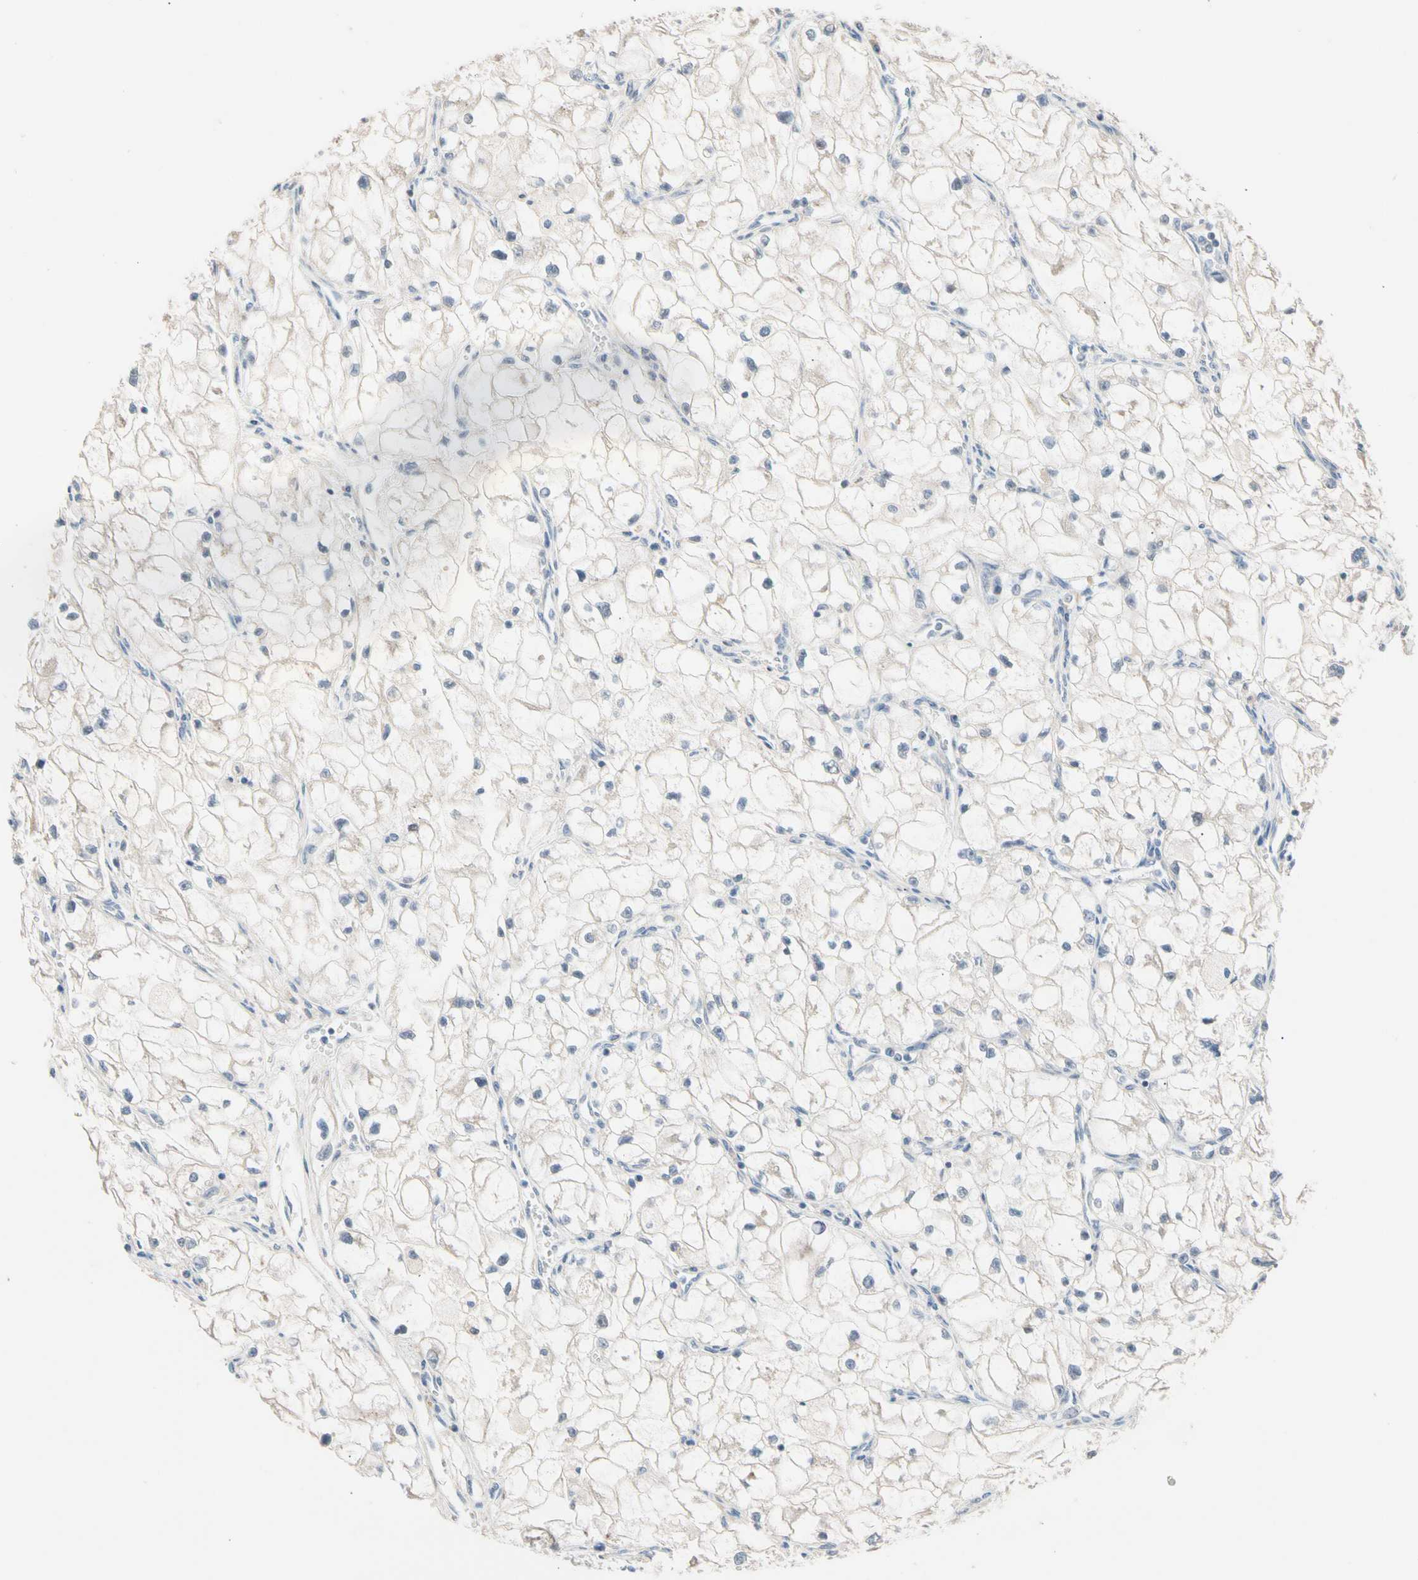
{"staining": {"intensity": "negative", "quantity": "none", "location": "none"}, "tissue": "renal cancer", "cell_type": "Tumor cells", "image_type": "cancer", "snomed": [{"axis": "morphology", "description": "Adenocarcinoma, NOS"}, {"axis": "topography", "description": "Kidney"}], "caption": "Protein analysis of renal cancer reveals no significant expression in tumor cells.", "gene": "CNST", "patient": {"sex": "female", "age": 70}}